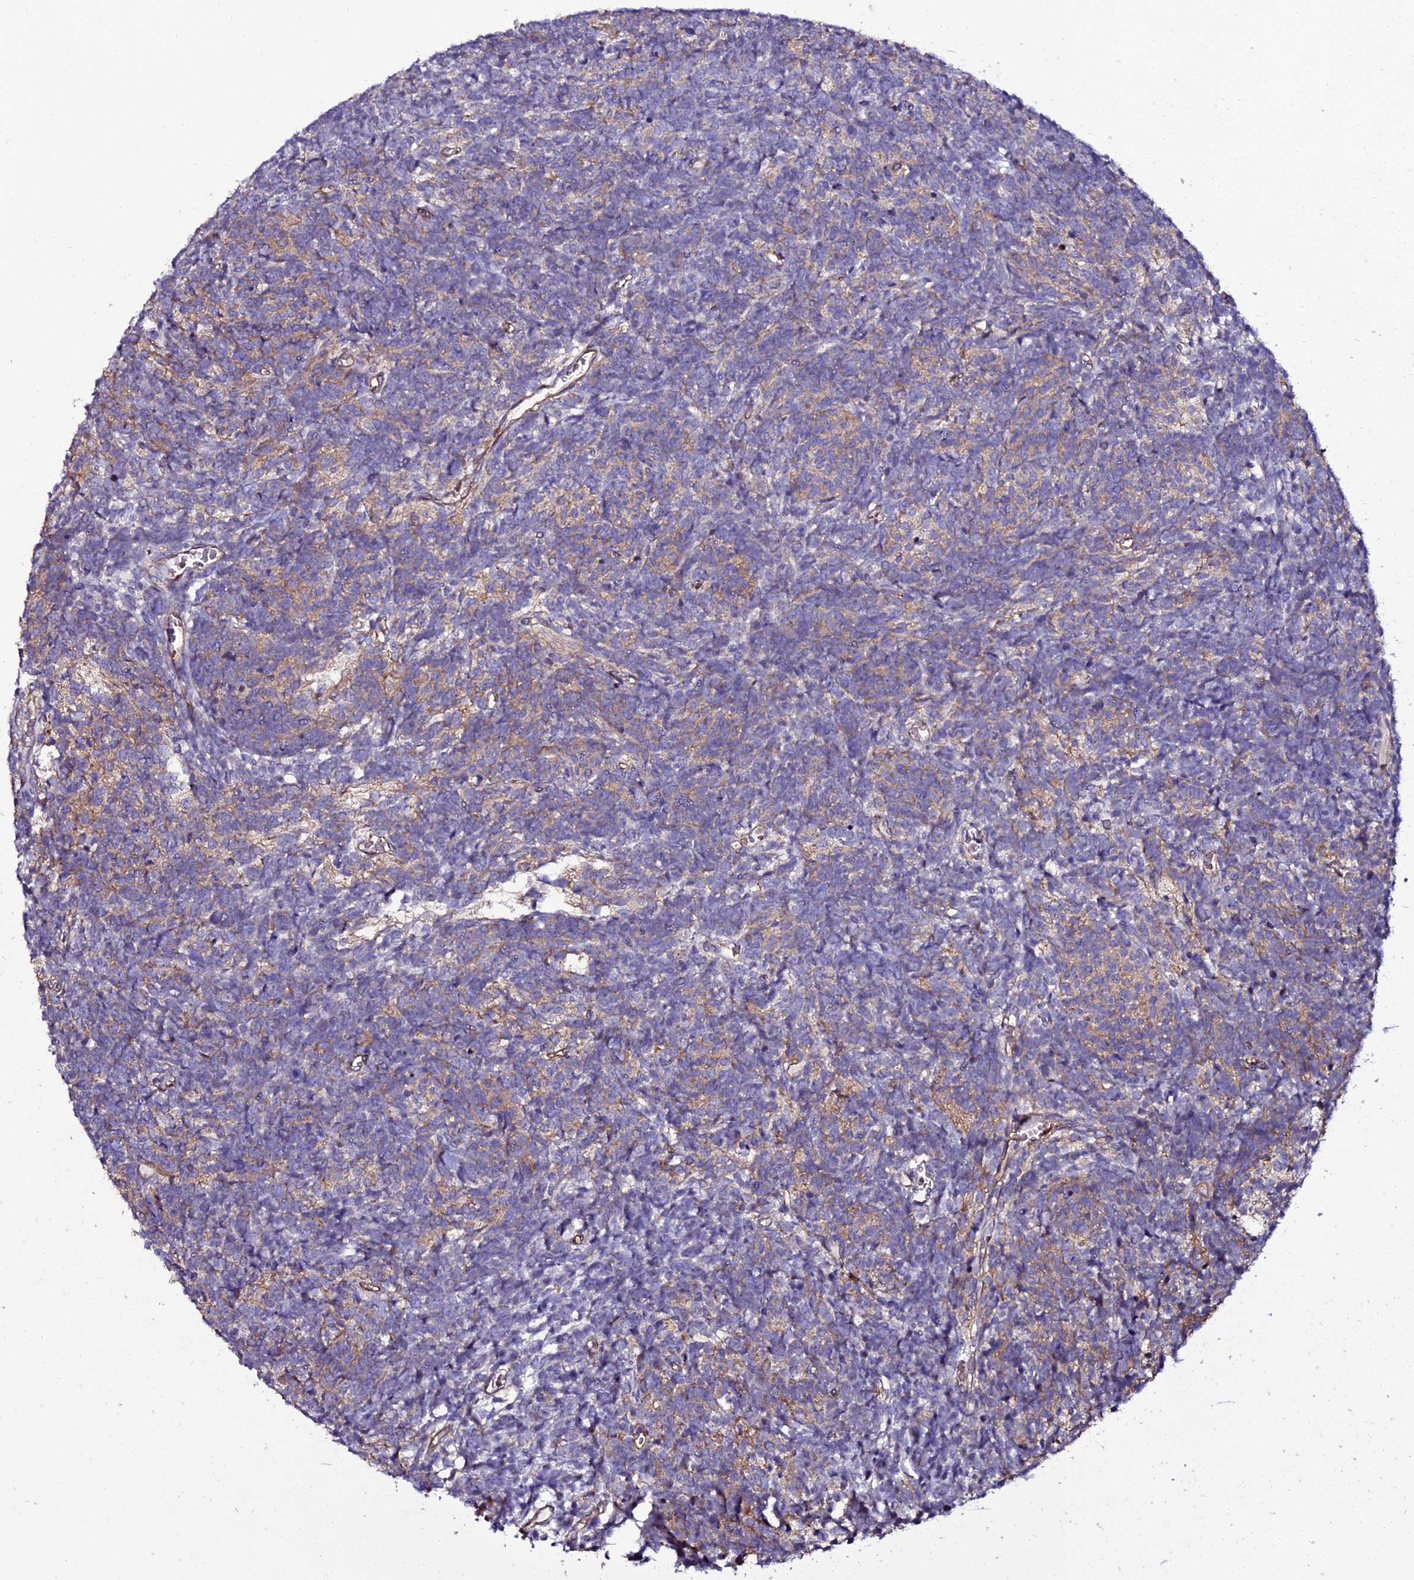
{"staining": {"intensity": "weak", "quantity": "25%-75%", "location": "cytoplasmic/membranous"}, "tissue": "glioma", "cell_type": "Tumor cells", "image_type": "cancer", "snomed": [{"axis": "morphology", "description": "Glioma, malignant, Low grade"}, {"axis": "topography", "description": "Brain"}], "caption": "Glioma stained with immunohistochemistry displays weak cytoplasmic/membranous staining in approximately 25%-75% of tumor cells.", "gene": "MEX3C", "patient": {"sex": "female", "age": 1}}